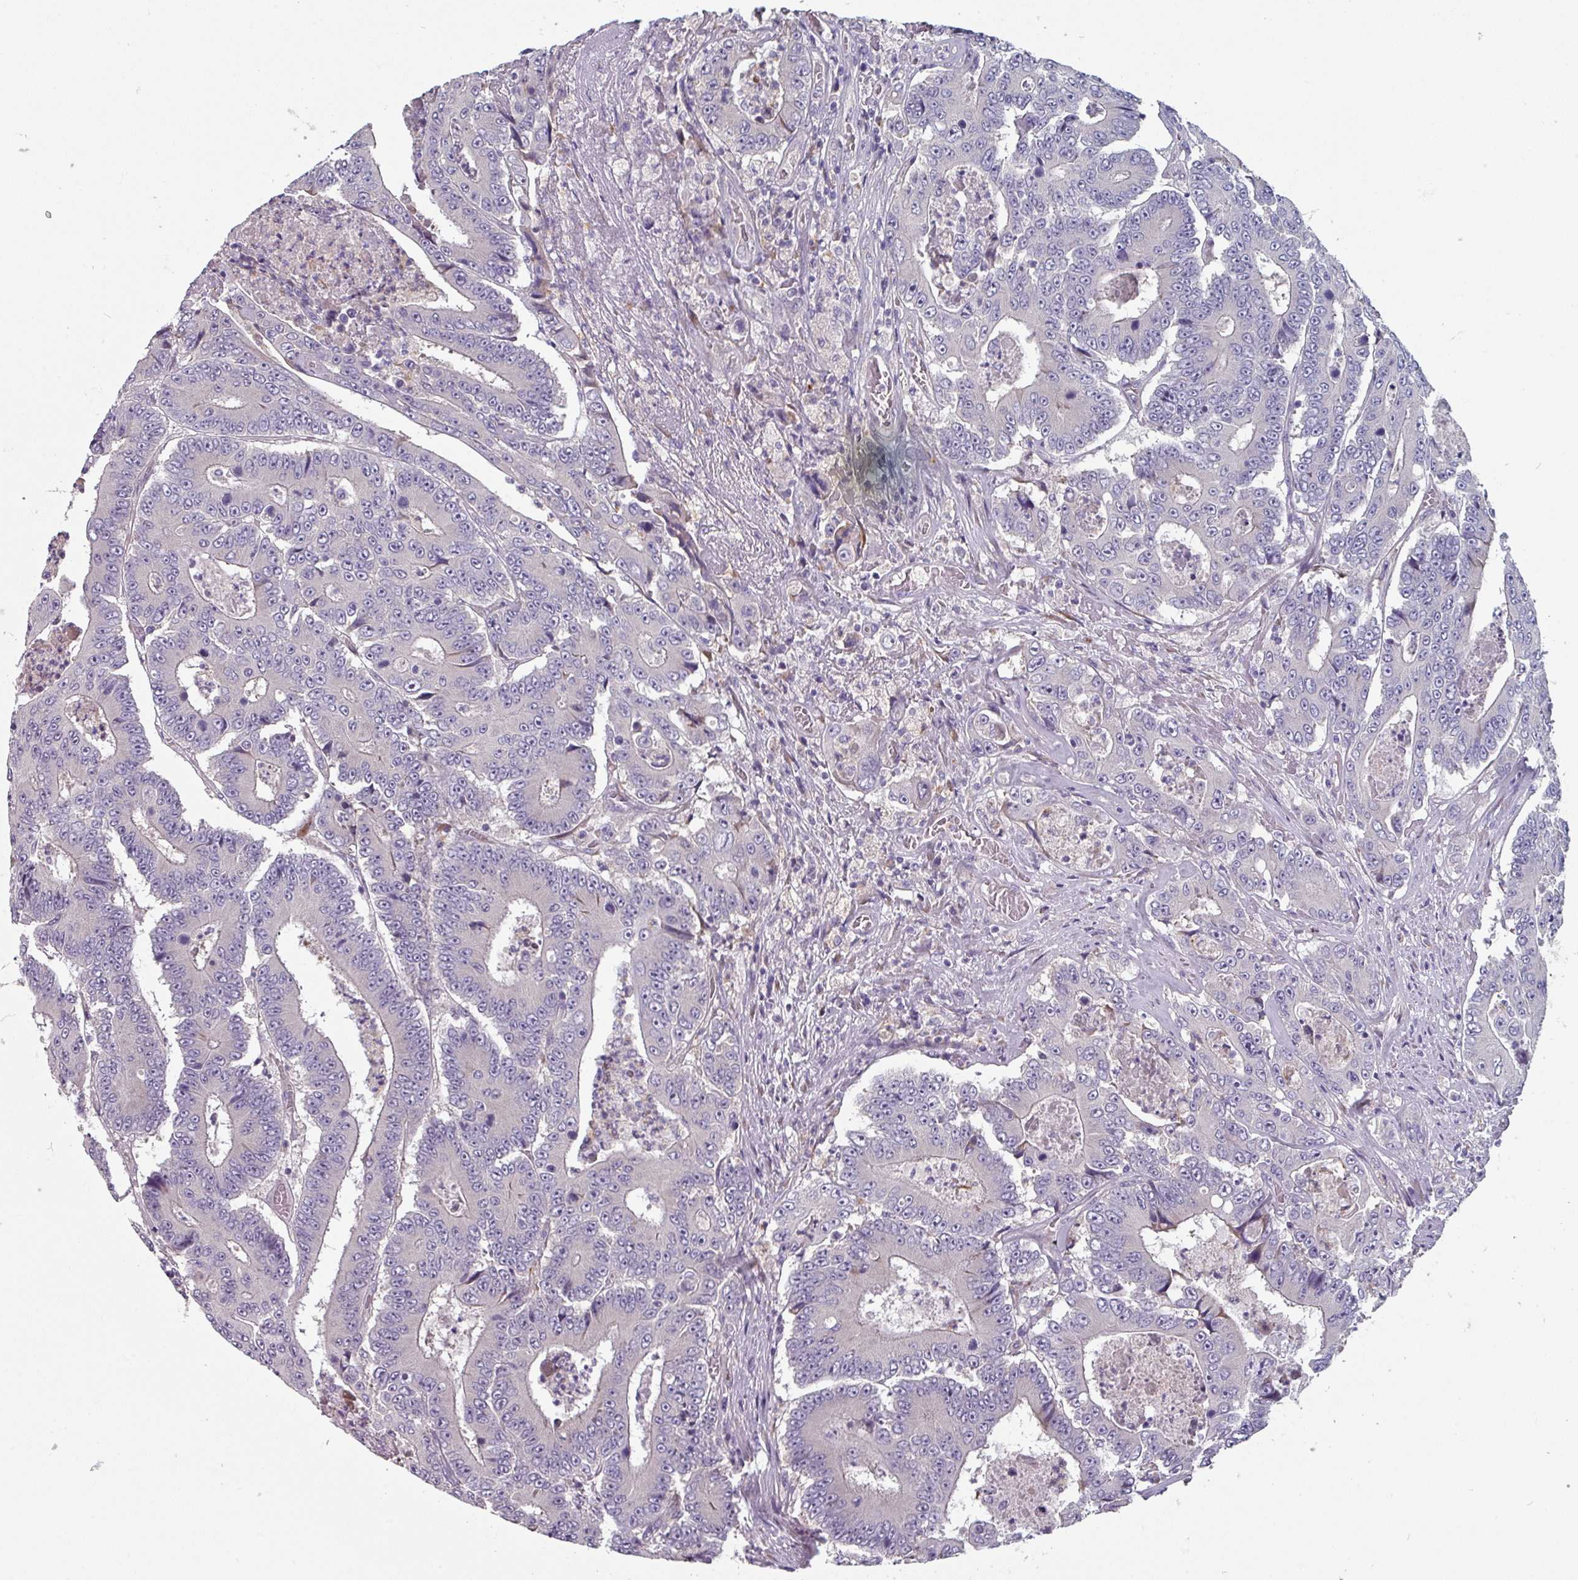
{"staining": {"intensity": "negative", "quantity": "none", "location": "none"}, "tissue": "colorectal cancer", "cell_type": "Tumor cells", "image_type": "cancer", "snomed": [{"axis": "morphology", "description": "Adenocarcinoma, NOS"}, {"axis": "topography", "description": "Colon"}], "caption": "Micrograph shows no significant protein expression in tumor cells of colorectal adenocarcinoma. (DAB immunohistochemistry (IHC) visualized using brightfield microscopy, high magnification).", "gene": "PRAMEF8", "patient": {"sex": "male", "age": 83}}